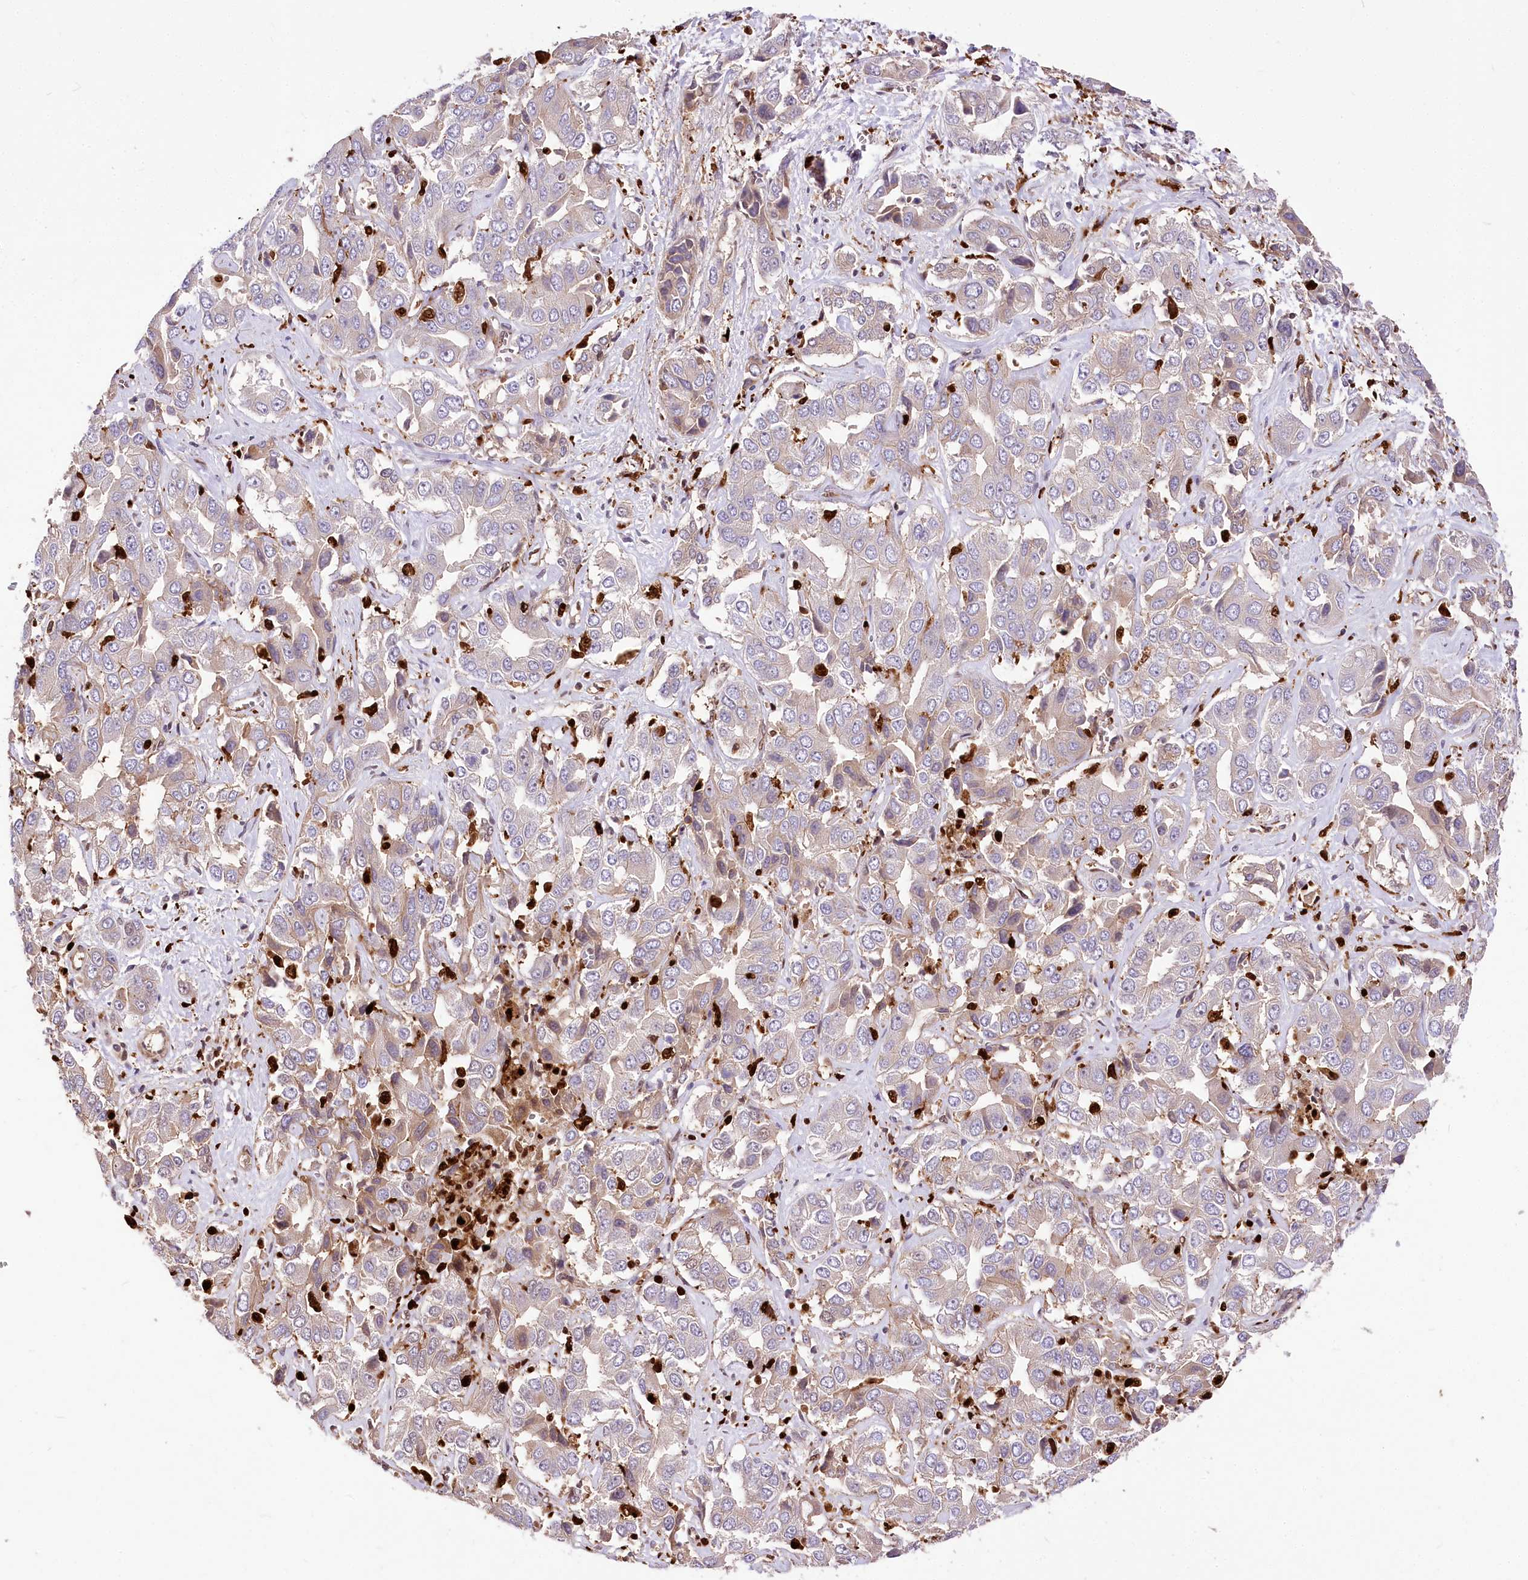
{"staining": {"intensity": "weak", "quantity": "25%-75%", "location": "cytoplasmic/membranous"}, "tissue": "liver cancer", "cell_type": "Tumor cells", "image_type": "cancer", "snomed": [{"axis": "morphology", "description": "Cholangiocarcinoma"}, {"axis": "topography", "description": "Liver"}], "caption": "Immunohistochemical staining of human liver cancer (cholangiocarcinoma) demonstrates low levels of weak cytoplasmic/membranous protein expression in approximately 25%-75% of tumor cells. The protein of interest is stained brown, and the nuclei are stained in blue (DAB (3,3'-diaminobenzidine) IHC with brightfield microscopy, high magnification).", "gene": "FIGN", "patient": {"sex": "female", "age": 52}}